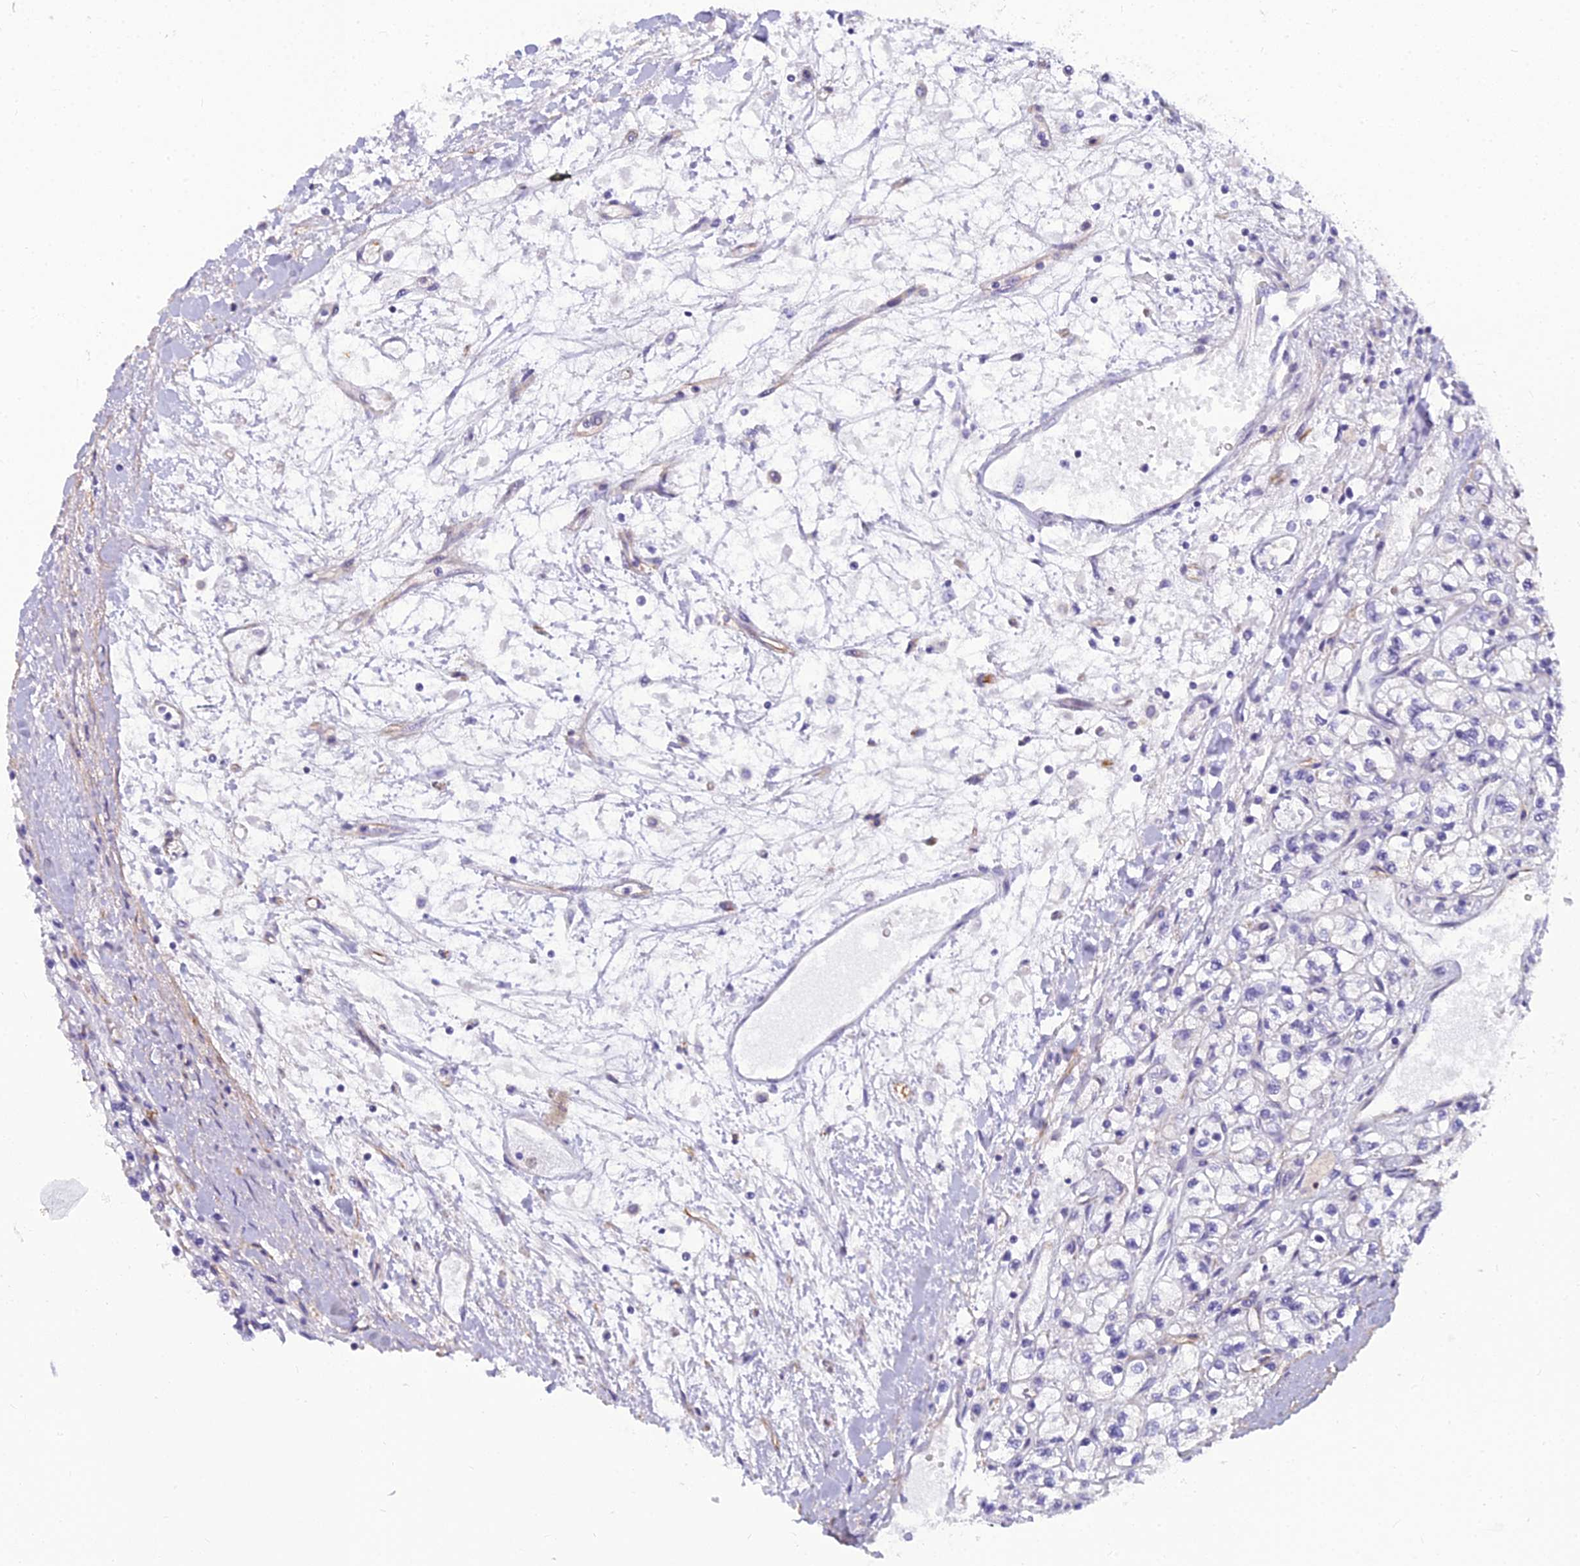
{"staining": {"intensity": "negative", "quantity": "none", "location": "none"}, "tissue": "renal cancer", "cell_type": "Tumor cells", "image_type": "cancer", "snomed": [{"axis": "morphology", "description": "Adenocarcinoma, NOS"}, {"axis": "topography", "description": "Kidney"}], "caption": "Immunohistochemistry (IHC) of human adenocarcinoma (renal) shows no staining in tumor cells.", "gene": "RGL3", "patient": {"sex": "male", "age": 80}}